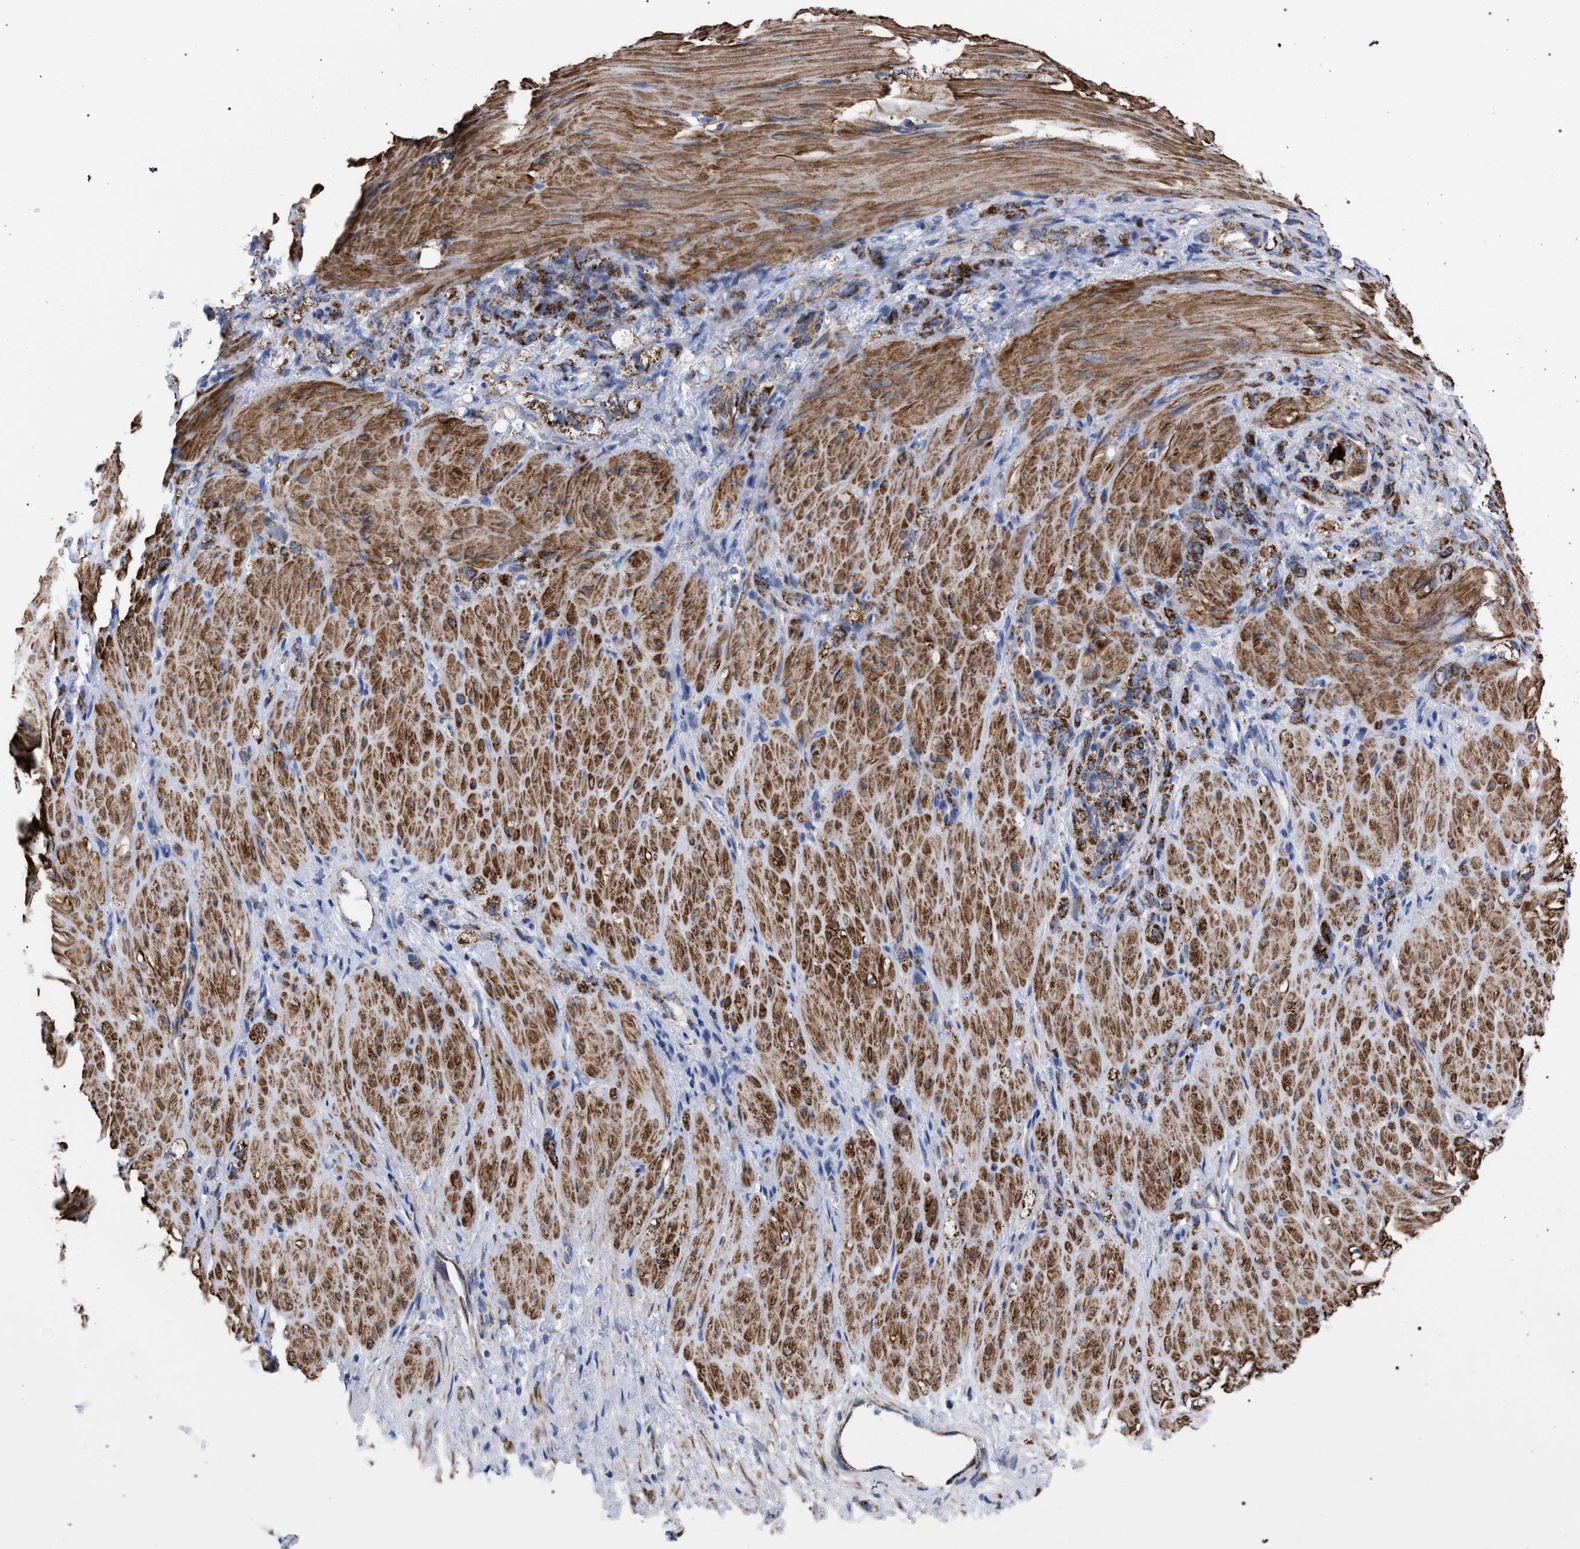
{"staining": {"intensity": "moderate", "quantity": ">75%", "location": "cytoplasmic/membranous"}, "tissue": "stomach cancer", "cell_type": "Tumor cells", "image_type": "cancer", "snomed": [{"axis": "morphology", "description": "Normal tissue, NOS"}, {"axis": "morphology", "description": "Adenocarcinoma, NOS"}, {"axis": "topography", "description": "Stomach"}], "caption": "DAB immunohistochemical staining of stomach cancer exhibits moderate cytoplasmic/membranous protein positivity in approximately >75% of tumor cells.", "gene": "ACADS", "patient": {"sex": "male", "age": 82}}